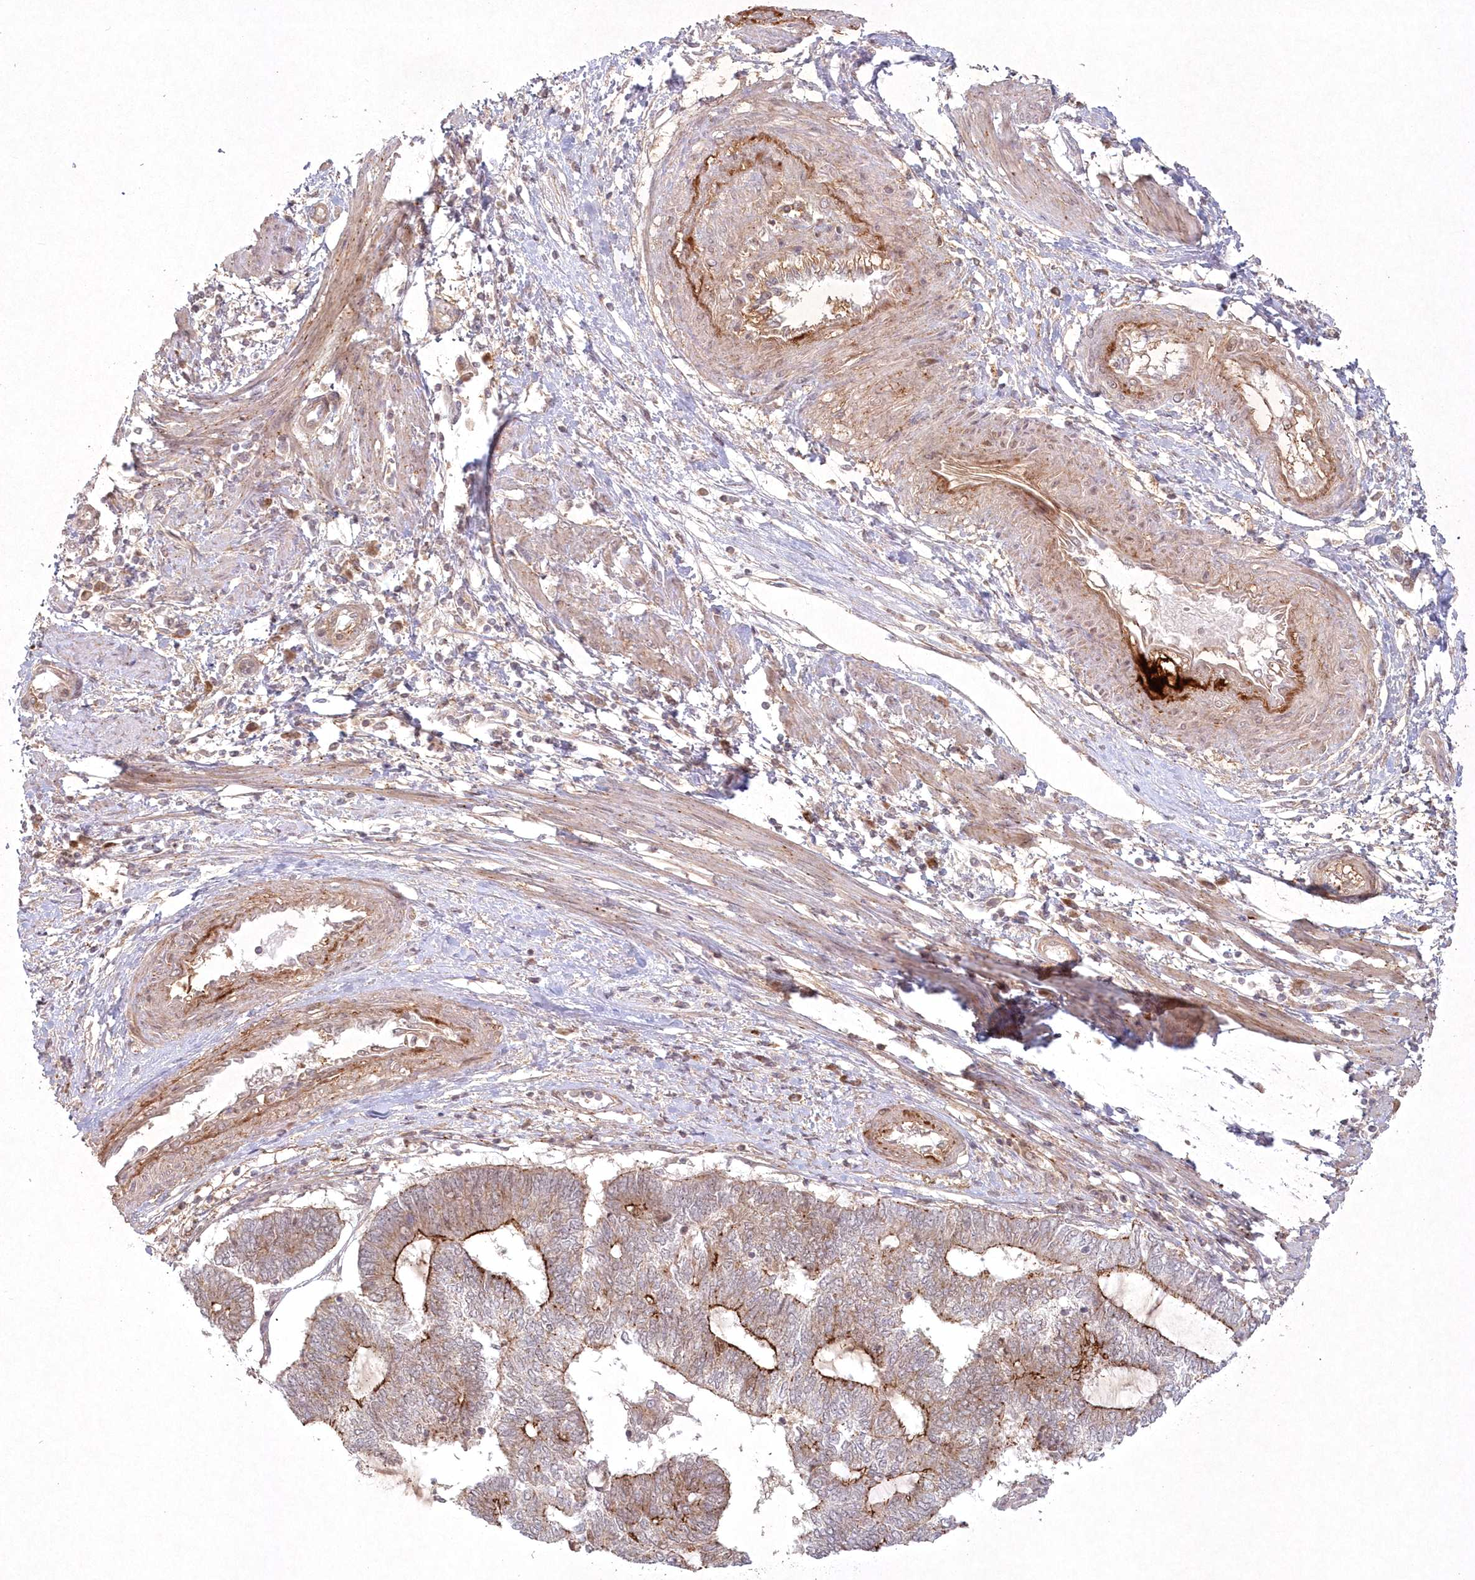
{"staining": {"intensity": "strong", "quantity": "25%-75%", "location": "cytoplasmic/membranous"}, "tissue": "endometrial cancer", "cell_type": "Tumor cells", "image_type": "cancer", "snomed": [{"axis": "morphology", "description": "Adenocarcinoma, NOS"}, {"axis": "topography", "description": "Uterus"}, {"axis": "topography", "description": "Endometrium"}], "caption": "Protein staining shows strong cytoplasmic/membranous expression in approximately 25%-75% of tumor cells in endometrial cancer. (DAB = brown stain, brightfield microscopy at high magnification).", "gene": "TOGARAM2", "patient": {"sex": "female", "age": 70}}